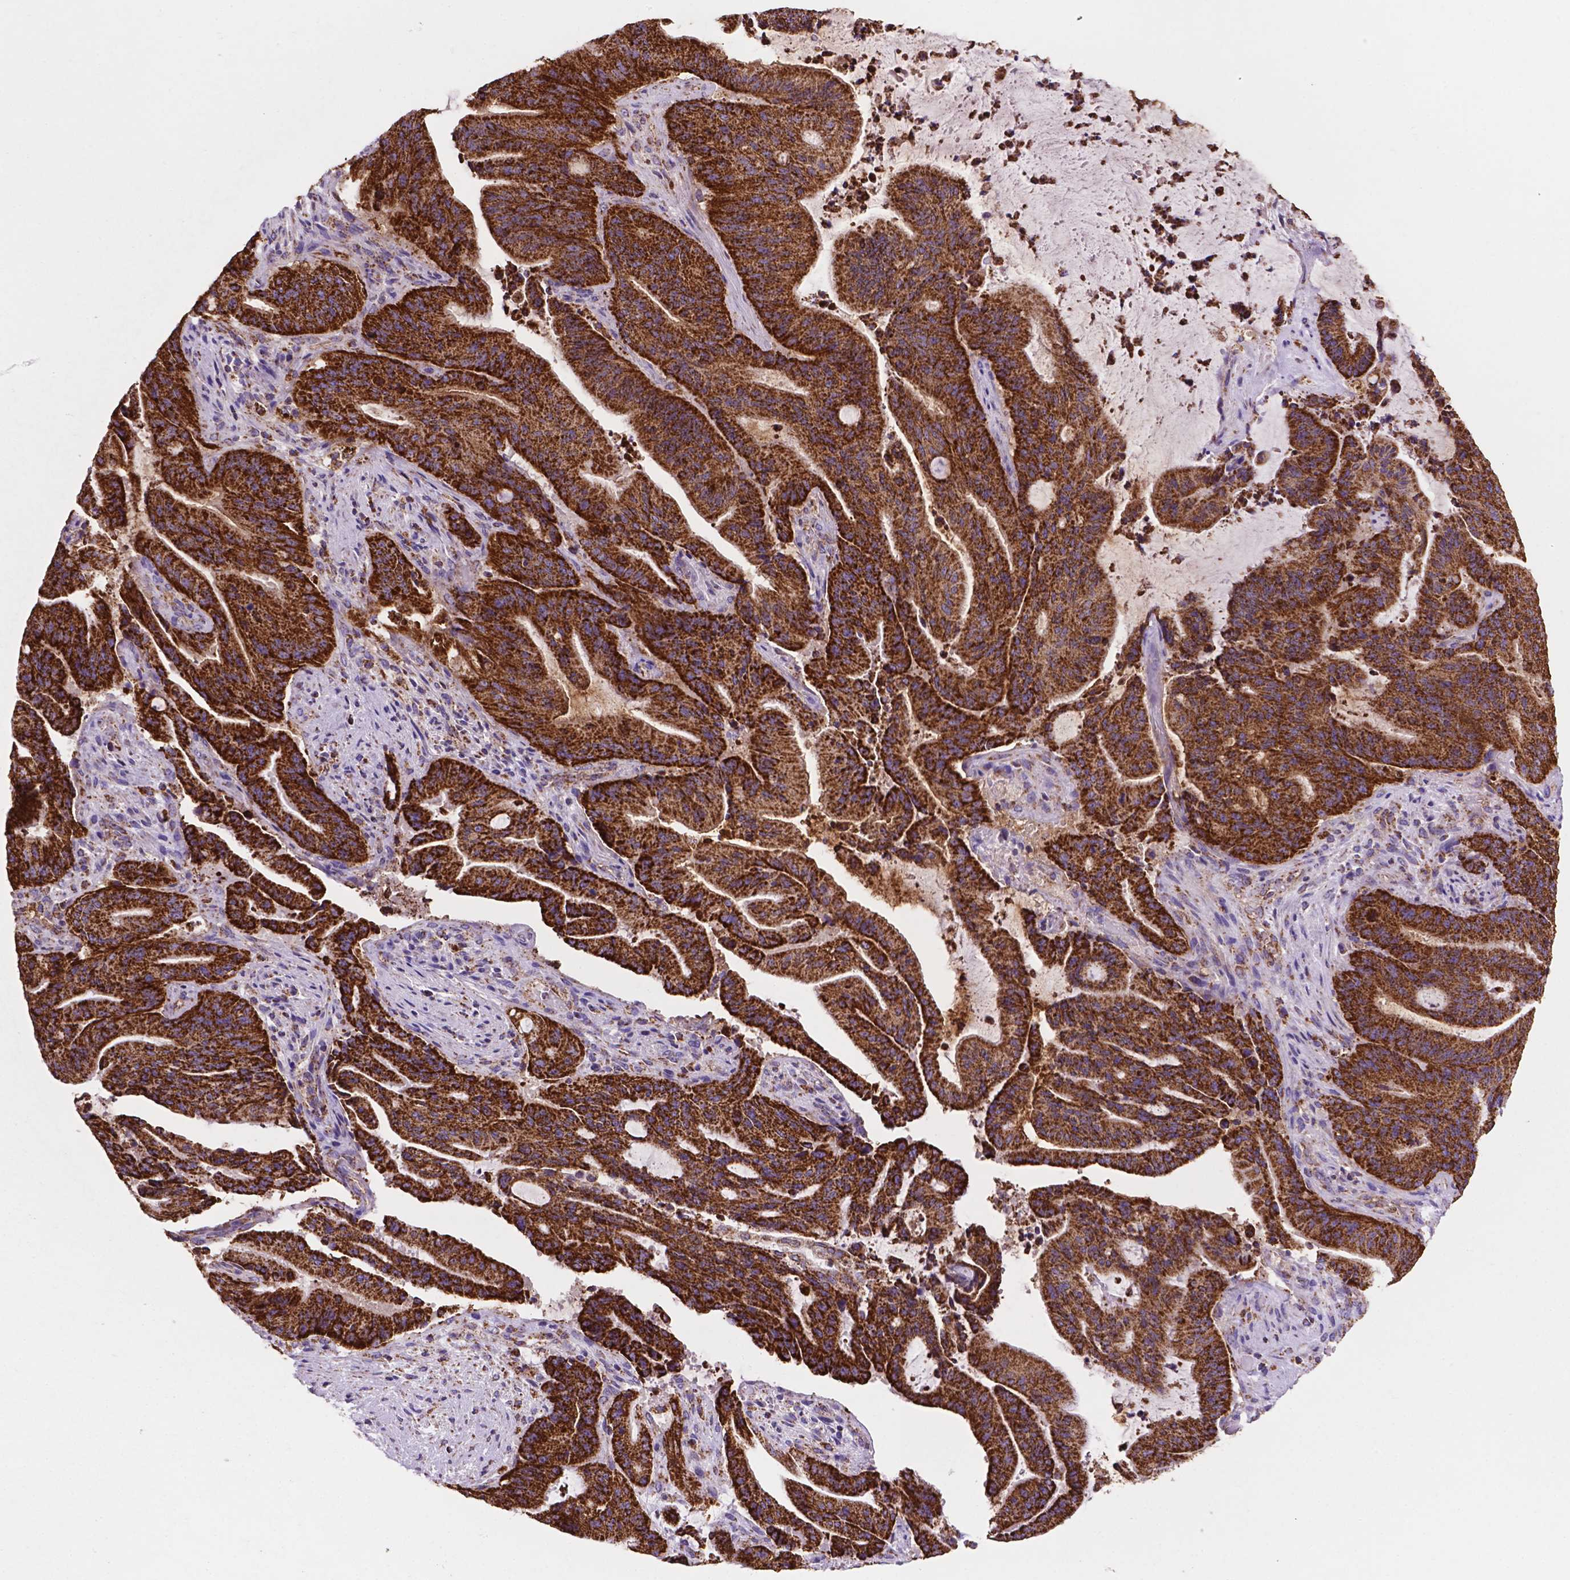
{"staining": {"intensity": "strong", "quantity": ">75%", "location": "cytoplasmic/membranous"}, "tissue": "liver cancer", "cell_type": "Tumor cells", "image_type": "cancer", "snomed": [{"axis": "morphology", "description": "Cholangiocarcinoma"}, {"axis": "topography", "description": "Liver"}], "caption": "Immunohistochemical staining of human liver cholangiocarcinoma displays high levels of strong cytoplasmic/membranous protein staining in approximately >75% of tumor cells.", "gene": "HSPD1", "patient": {"sex": "female", "age": 73}}